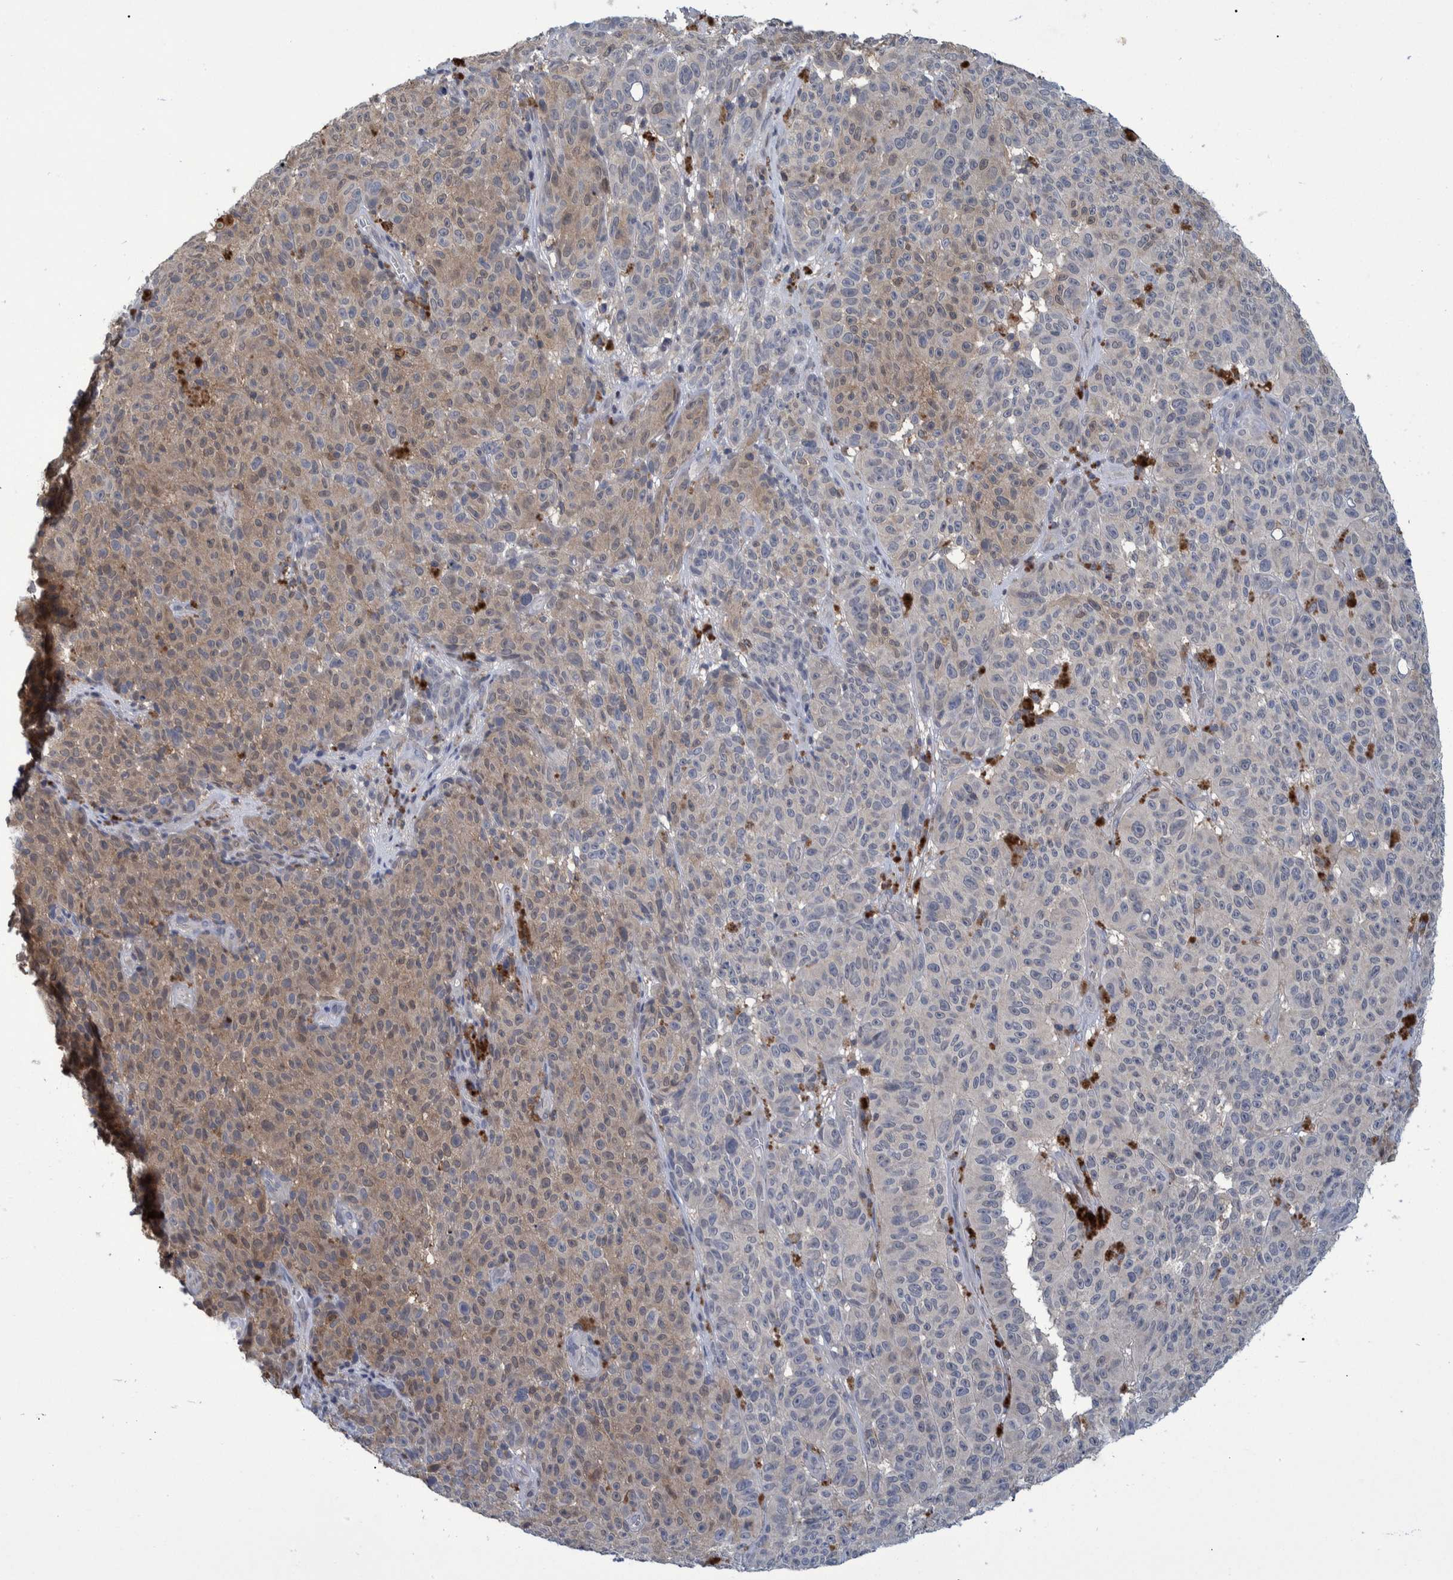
{"staining": {"intensity": "weak", "quantity": "25%-75%", "location": "cytoplasmic/membranous"}, "tissue": "melanoma", "cell_type": "Tumor cells", "image_type": "cancer", "snomed": [{"axis": "morphology", "description": "Malignant melanoma, NOS"}, {"axis": "topography", "description": "Skin"}], "caption": "Protein analysis of melanoma tissue demonstrates weak cytoplasmic/membranous positivity in about 25%-75% of tumor cells.", "gene": "PCYT2", "patient": {"sex": "female", "age": 82}}